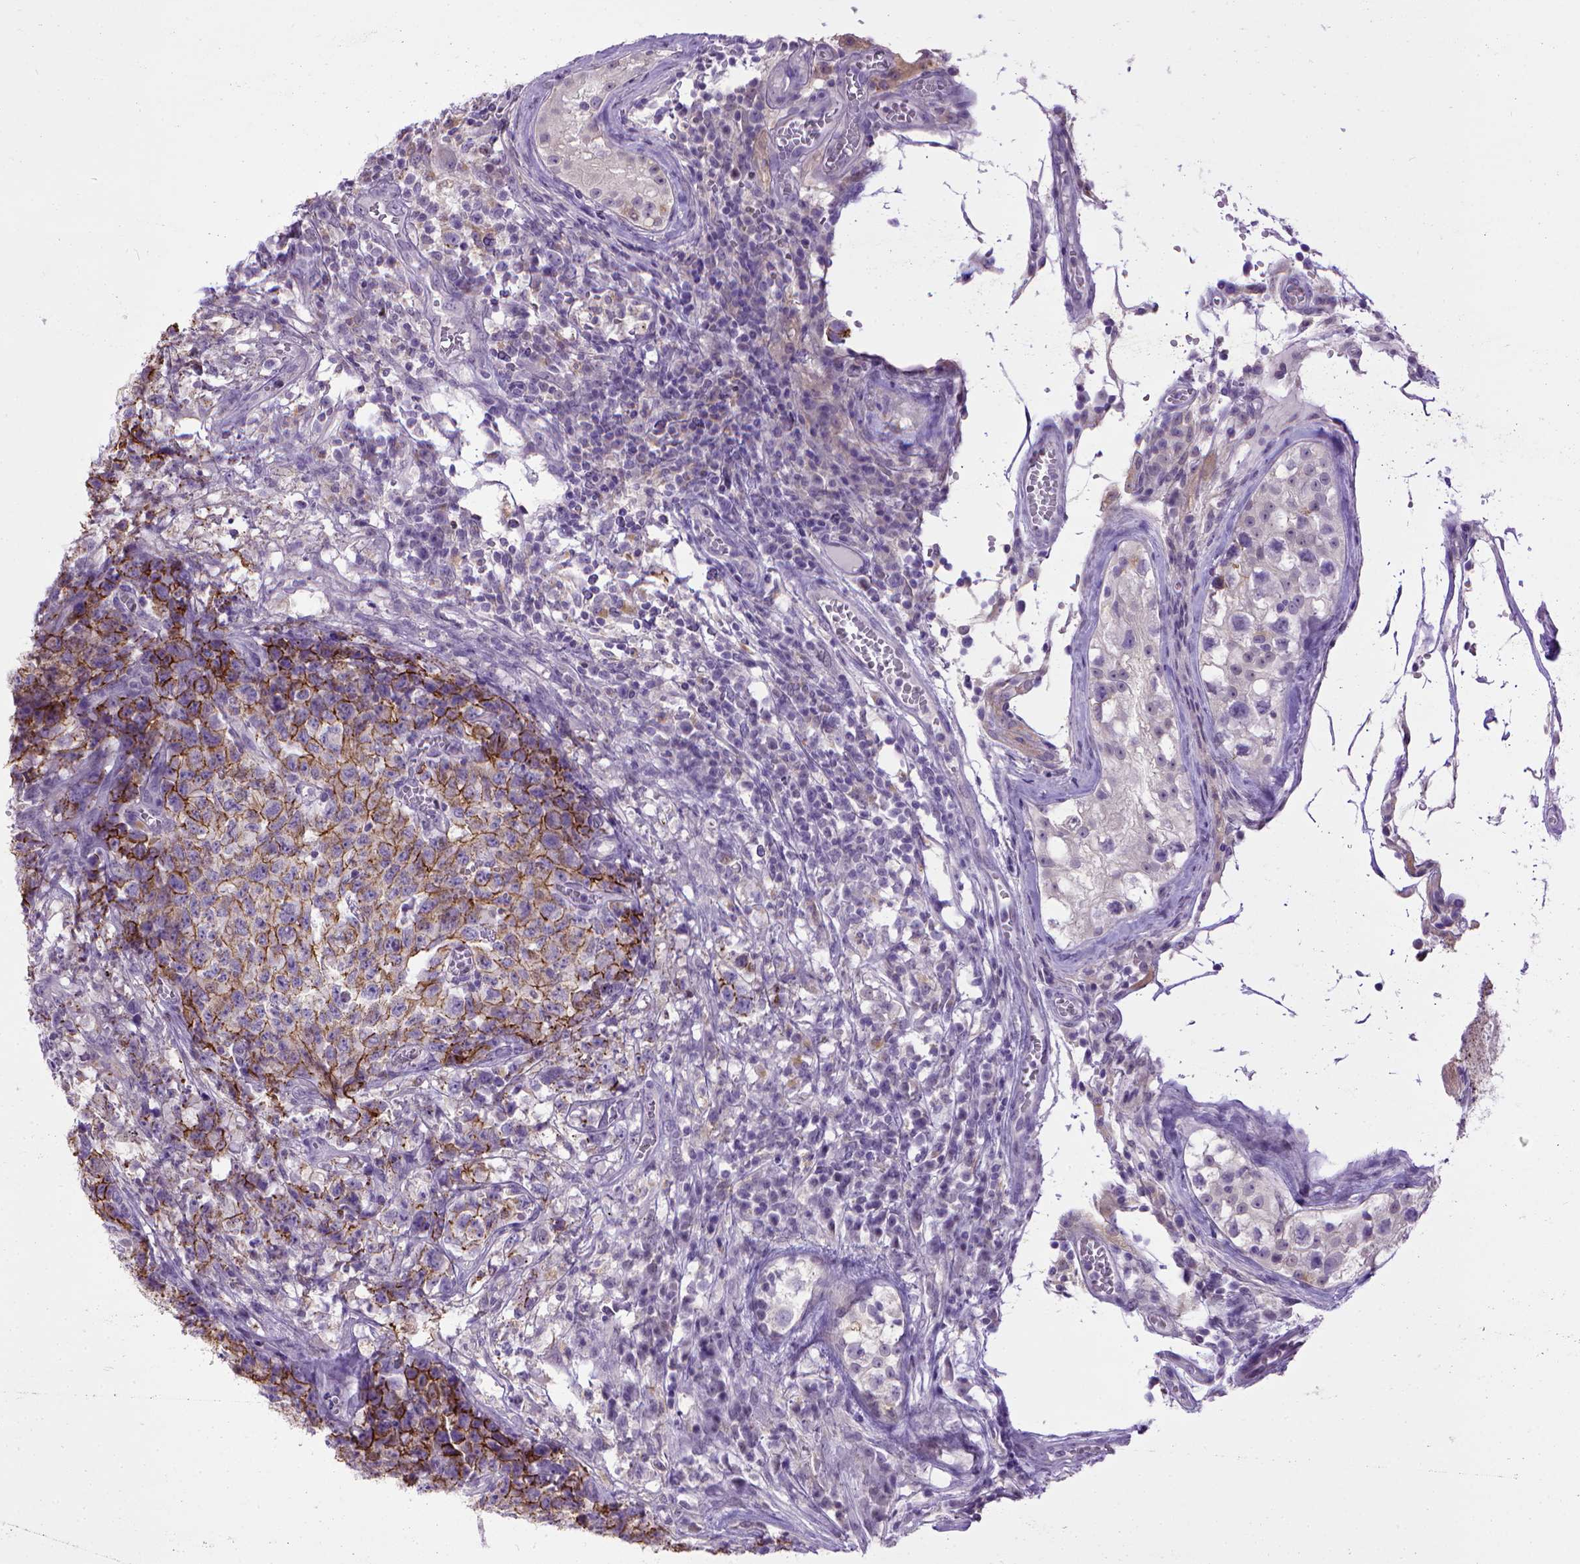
{"staining": {"intensity": "strong", "quantity": ">75%", "location": "cytoplasmic/membranous"}, "tissue": "testis cancer", "cell_type": "Tumor cells", "image_type": "cancer", "snomed": [{"axis": "morphology", "description": "Carcinoma, Embryonal, NOS"}, {"axis": "topography", "description": "Testis"}], "caption": "Protein staining by immunohistochemistry (IHC) reveals strong cytoplasmic/membranous expression in approximately >75% of tumor cells in embryonal carcinoma (testis). (Stains: DAB (3,3'-diaminobenzidine) in brown, nuclei in blue, Microscopy: brightfield microscopy at high magnification).", "gene": "CDH1", "patient": {"sex": "male", "age": 23}}